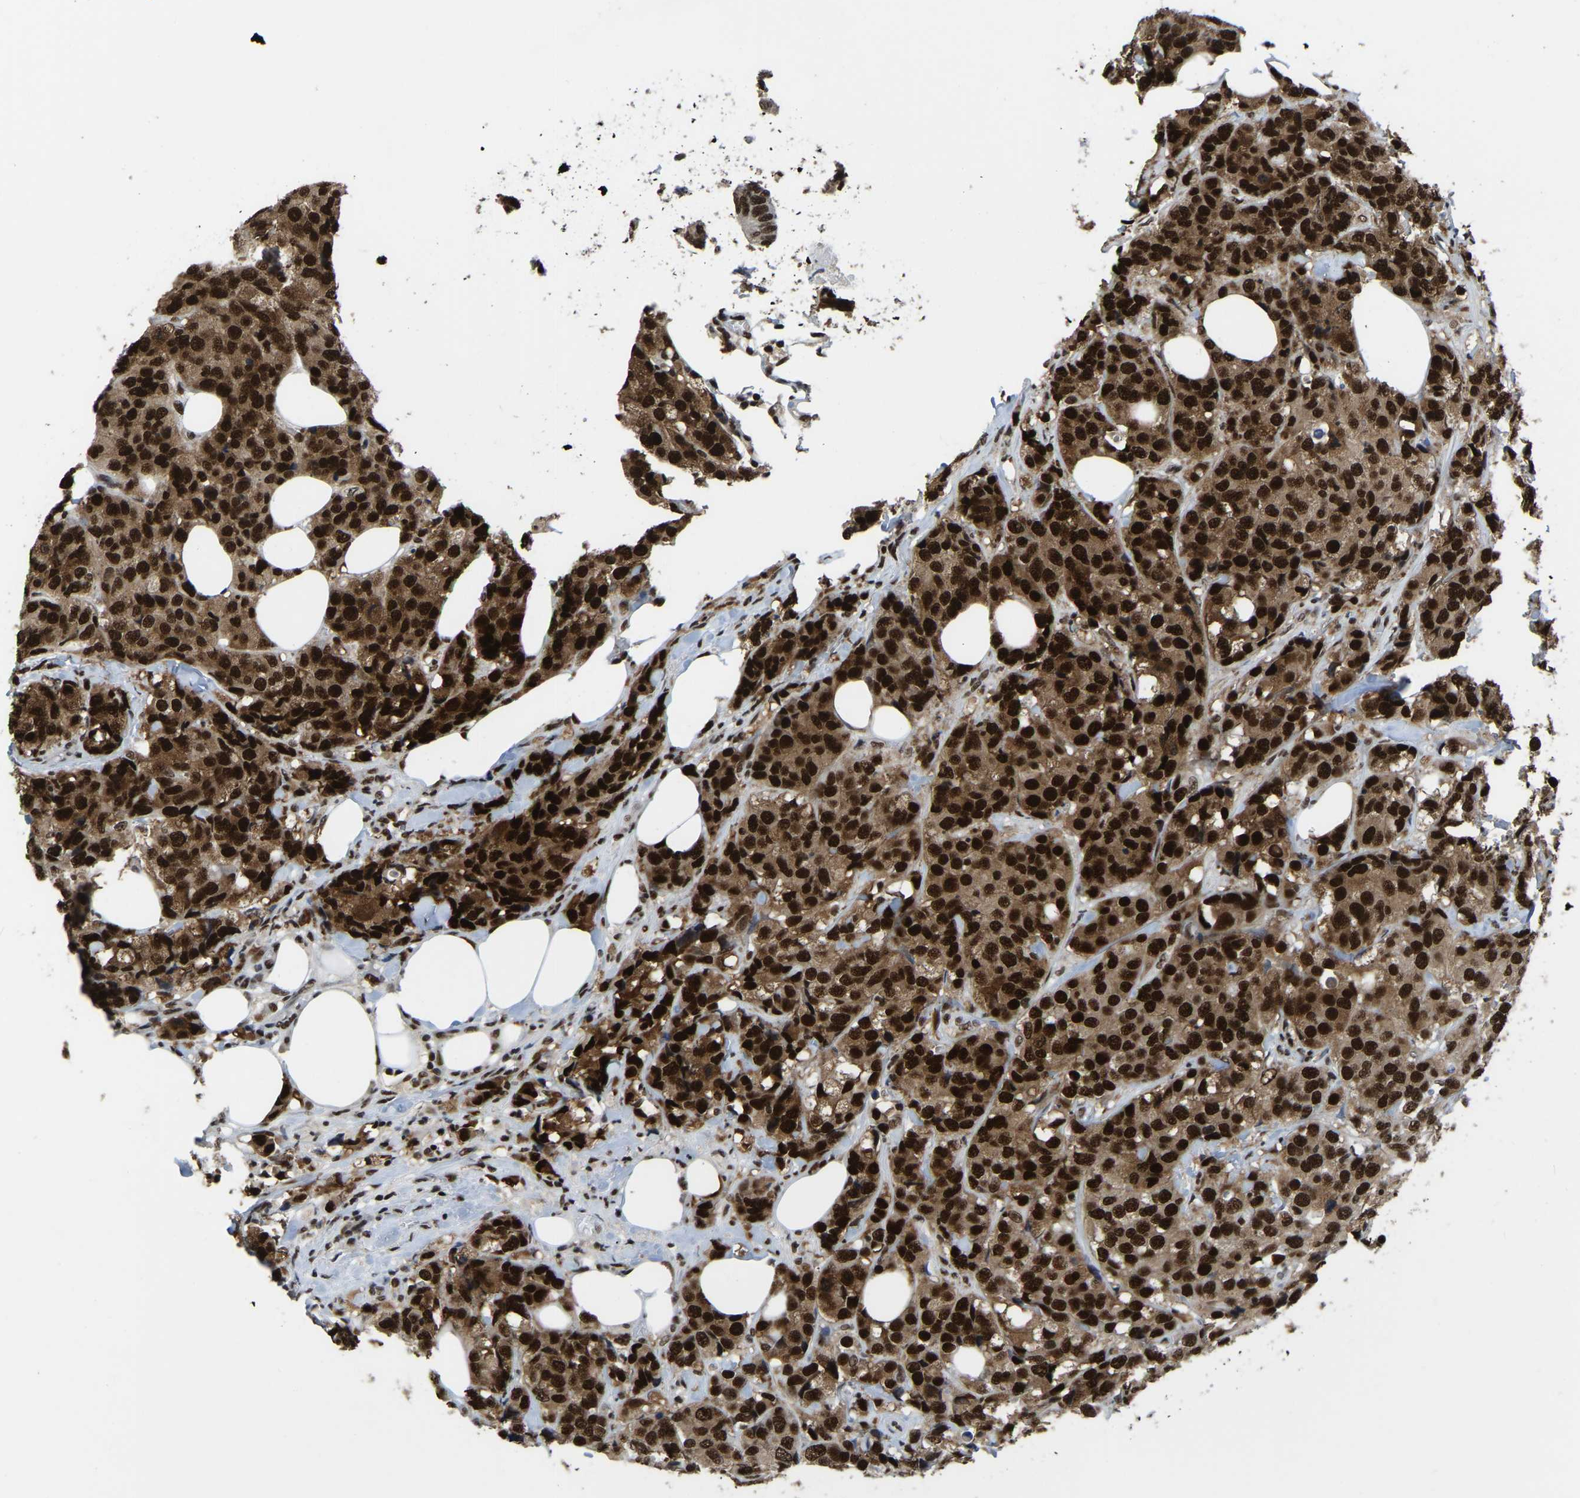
{"staining": {"intensity": "strong", "quantity": ">75%", "location": "cytoplasmic/membranous,nuclear"}, "tissue": "breast cancer", "cell_type": "Tumor cells", "image_type": "cancer", "snomed": [{"axis": "morphology", "description": "Lobular carcinoma"}, {"axis": "topography", "description": "Breast"}], "caption": "Protein expression analysis of human breast lobular carcinoma reveals strong cytoplasmic/membranous and nuclear positivity in about >75% of tumor cells. The staining was performed using DAB, with brown indicating positive protein expression. Nuclei are stained blue with hematoxylin.", "gene": "TBL1XR1", "patient": {"sex": "female", "age": 59}}